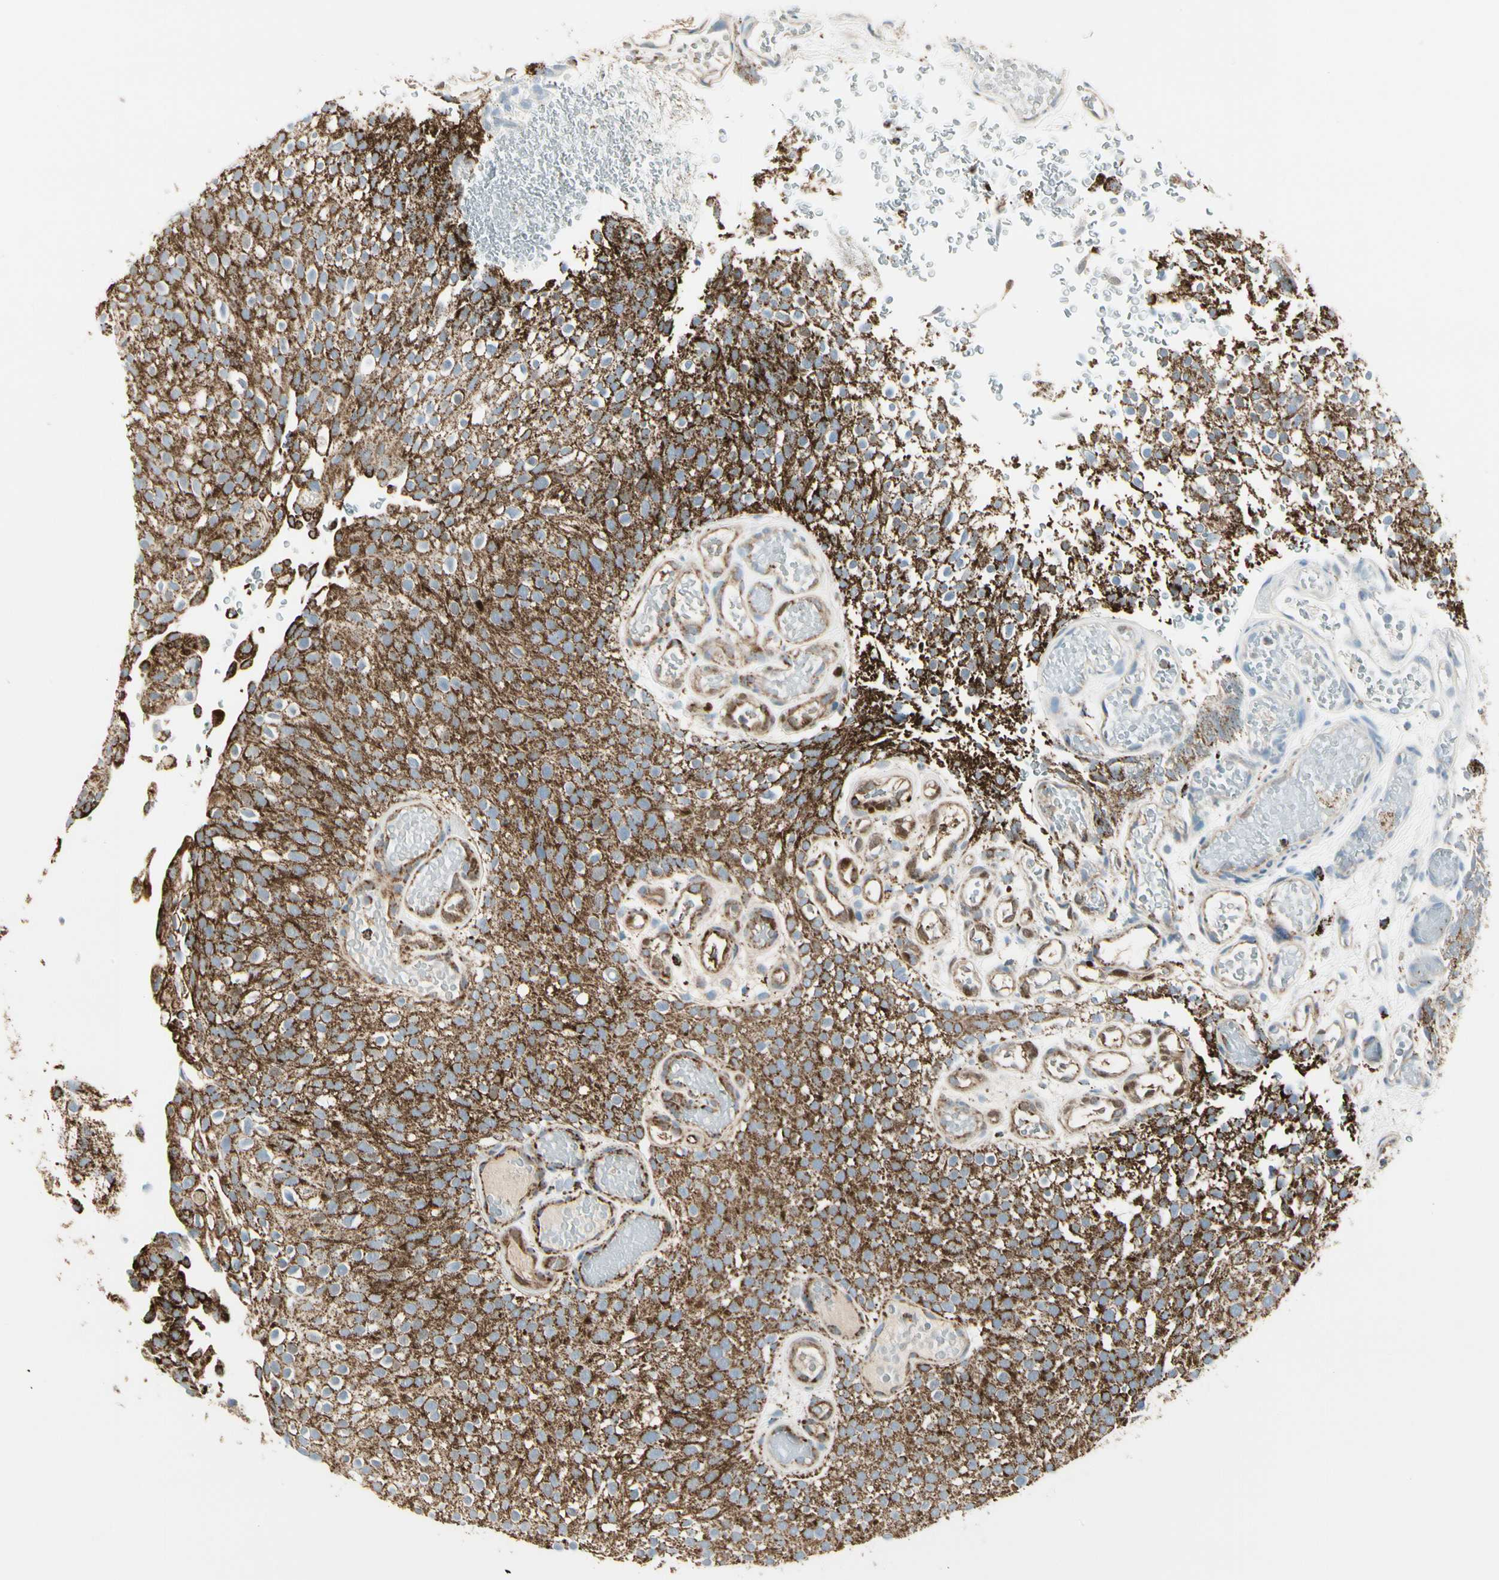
{"staining": {"intensity": "strong", "quantity": ">75%", "location": "cytoplasmic/membranous"}, "tissue": "urothelial cancer", "cell_type": "Tumor cells", "image_type": "cancer", "snomed": [{"axis": "morphology", "description": "Urothelial carcinoma, Low grade"}, {"axis": "topography", "description": "Urinary bladder"}], "caption": "Human low-grade urothelial carcinoma stained with a protein marker demonstrates strong staining in tumor cells.", "gene": "ME2", "patient": {"sex": "male", "age": 78}}